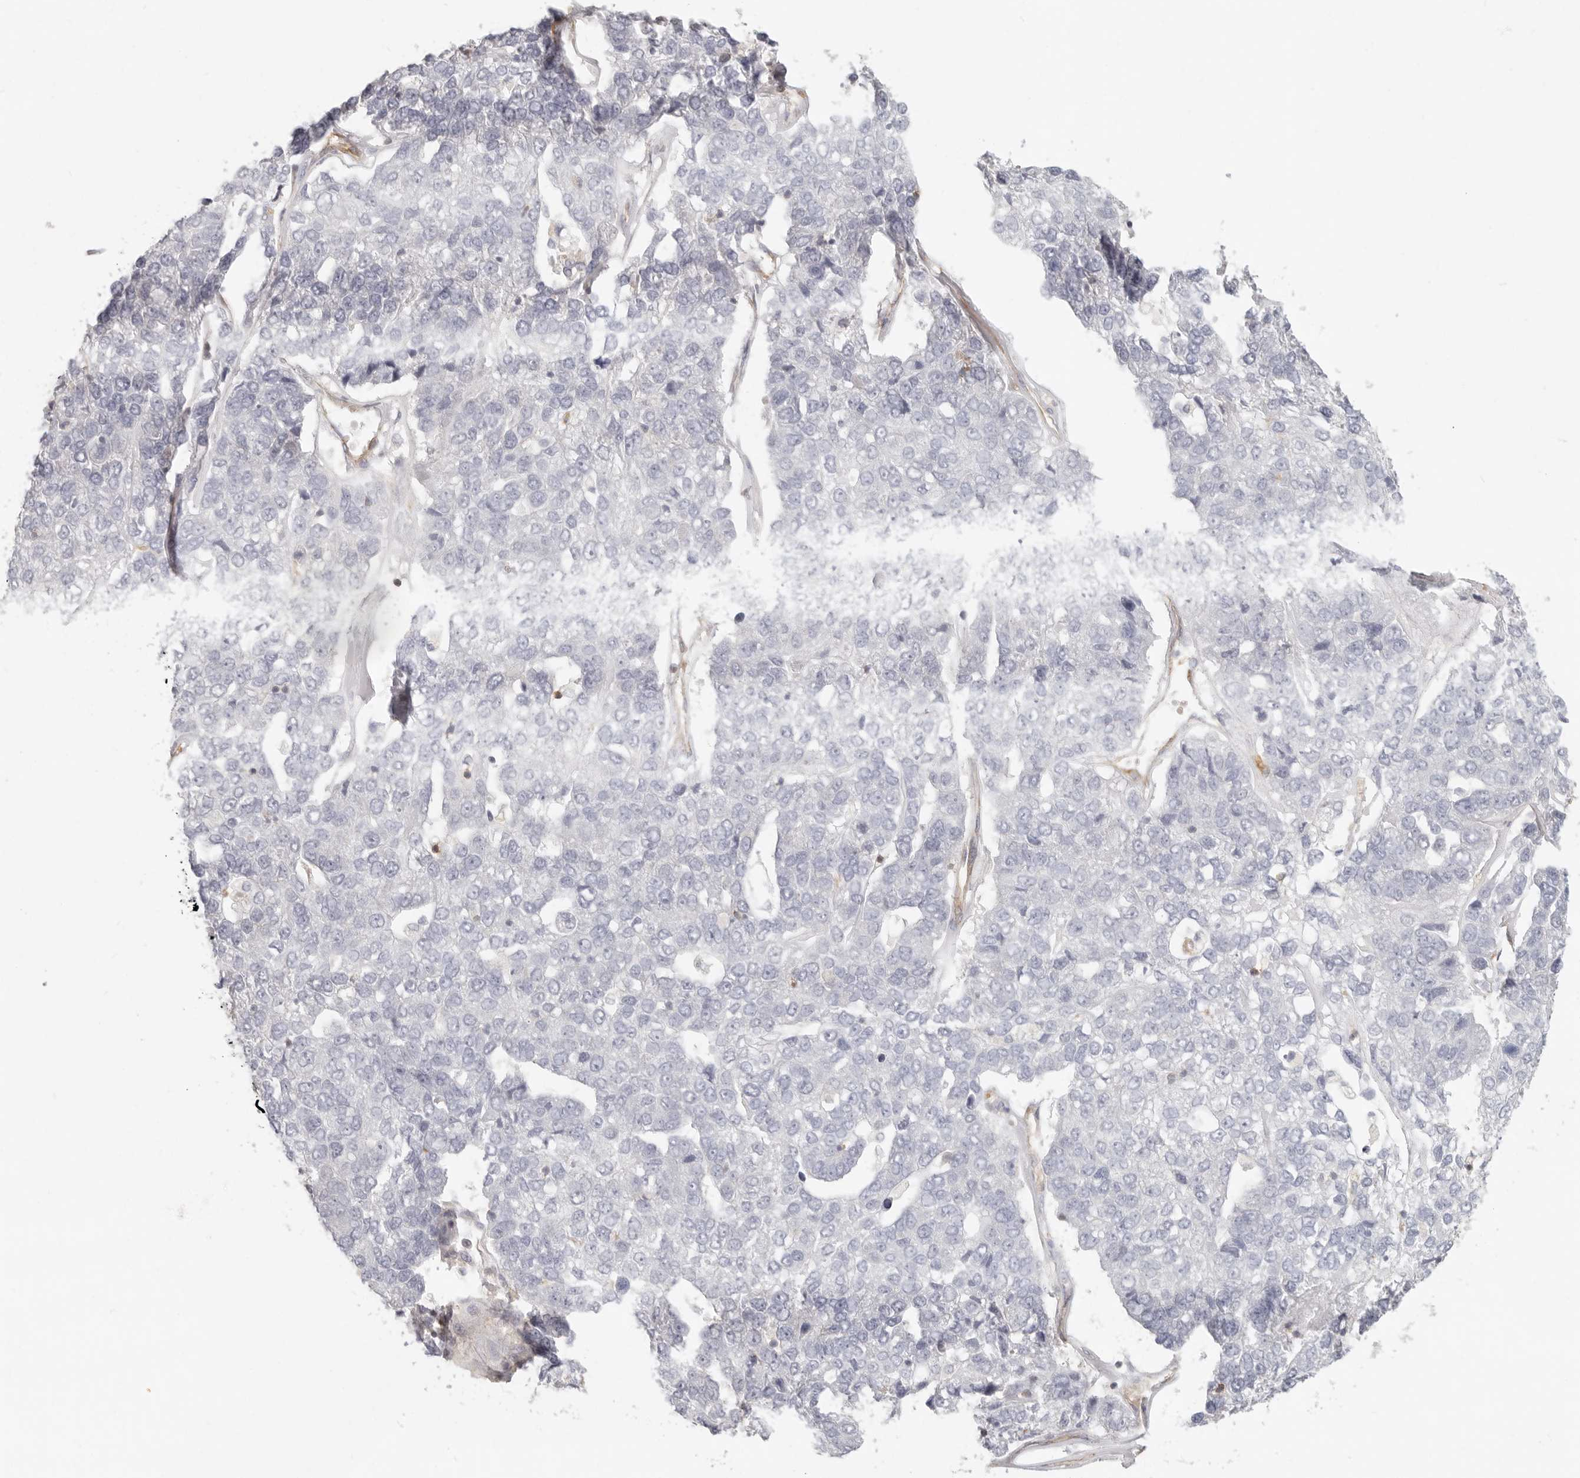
{"staining": {"intensity": "negative", "quantity": "none", "location": "none"}, "tissue": "pancreatic cancer", "cell_type": "Tumor cells", "image_type": "cancer", "snomed": [{"axis": "morphology", "description": "Adenocarcinoma, NOS"}, {"axis": "topography", "description": "Pancreas"}], "caption": "IHC micrograph of neoplastic tissue: pancreatic adenocarcinoma stained with DAB (3,3'-diaminobenzidine) reveals no significant protein staining in tumor cells.", "gene": "NIBAN1", "patient": {"sex": "female", "age": 61}}